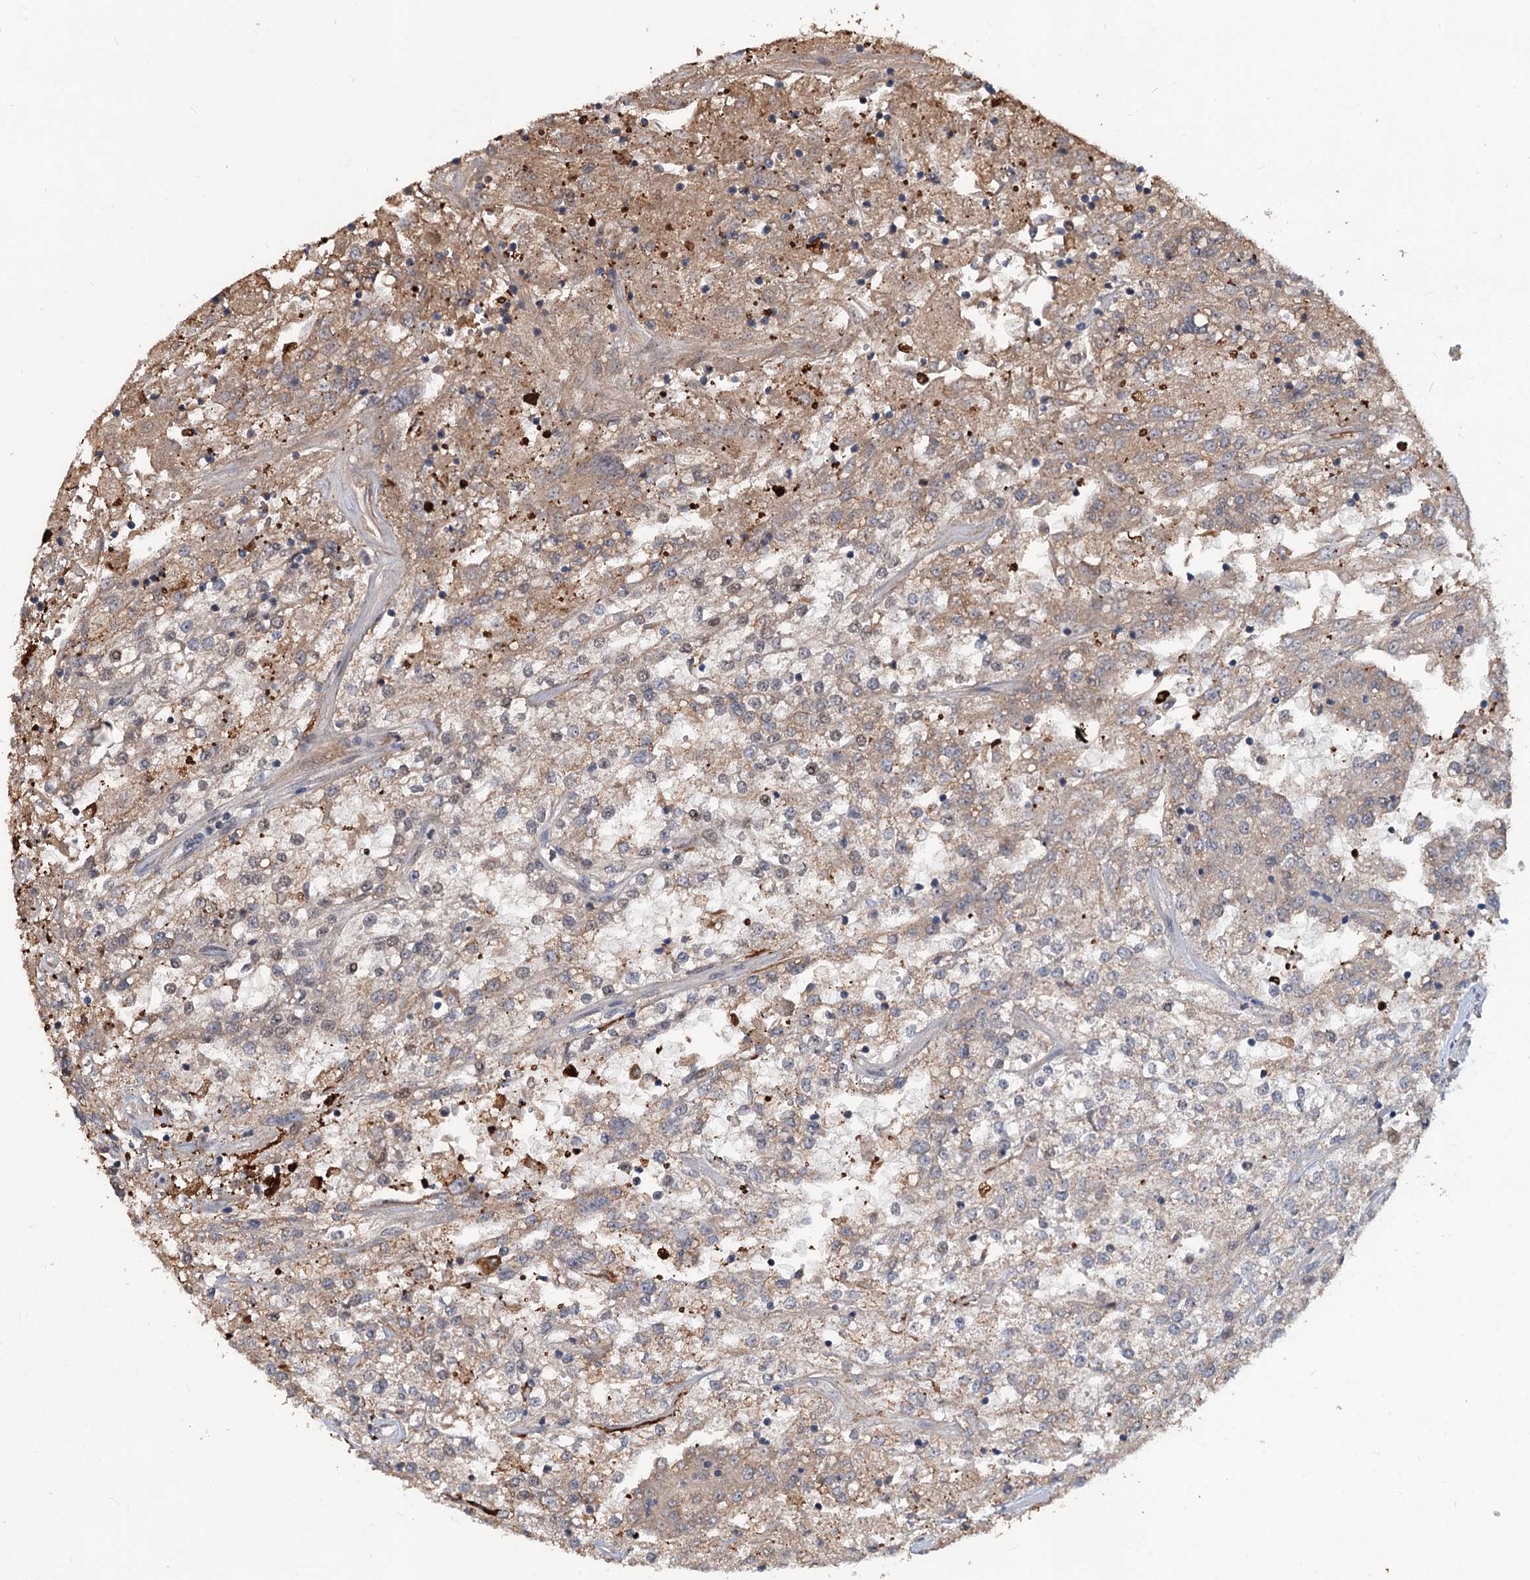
{"staining": {"intensity": "moderate", "quantity": "<25%", "location": "cytoplasmic/membranous"}, "tissue": "renal cancer", "cell_type": "Tumor cells", "image_type": "cancer", "snomed": [{"axis": "morphology", "description": "Adenocarcinoma, NOS"}, {"axis": "topography", "description": "Kidney"}], "caption": "The image displays staining of renal adenocarcinoma, revealing moderate cytoplasmic/membranous protein staining (brown color) within tumor cells.", "gene": "PHF8", "patient": {"sex": "female", "age": 52}}